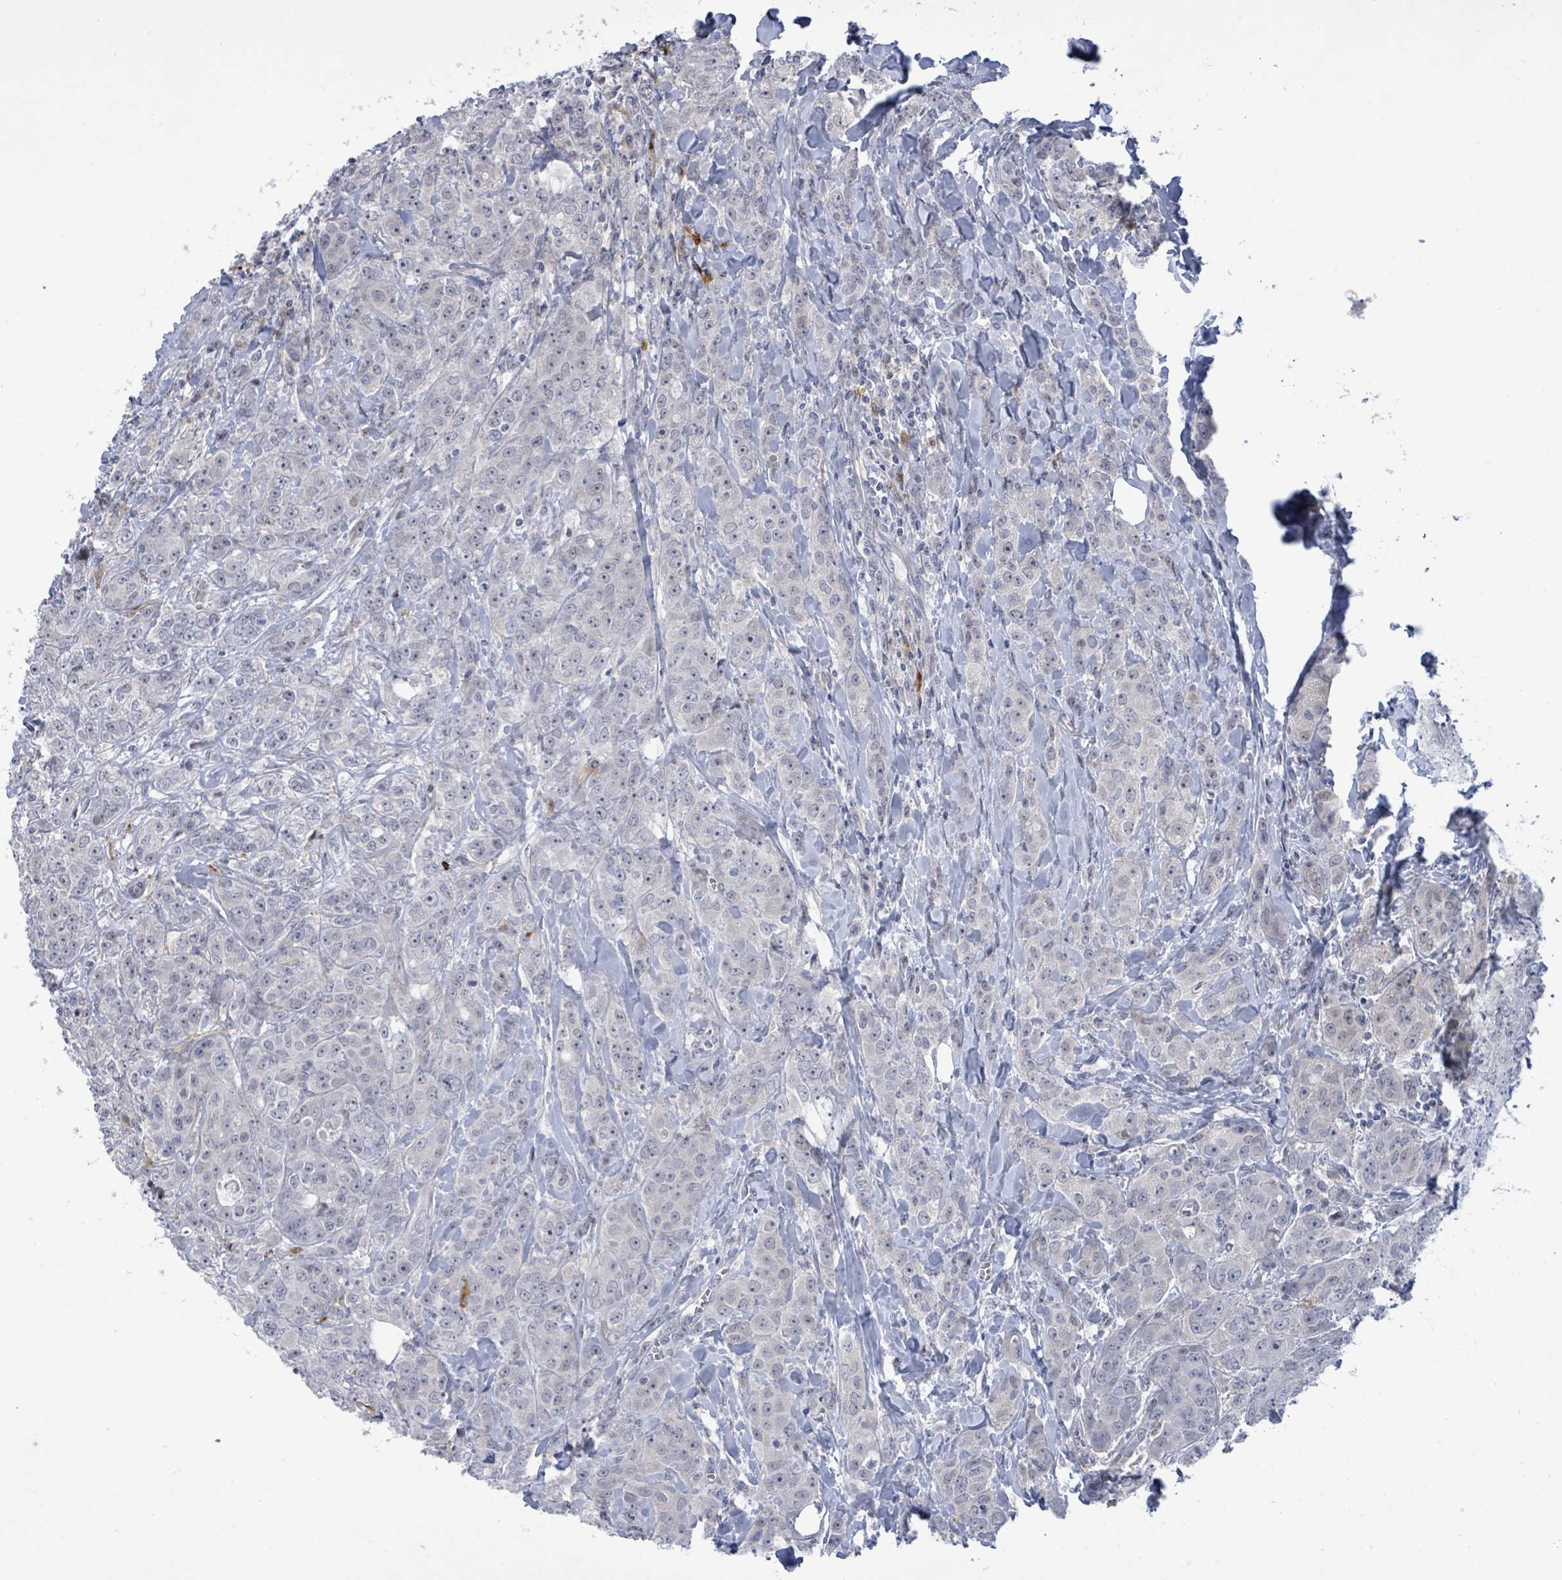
{"staining": {"intensity": "negative", "quantity": "none", "location": "none"}, "tissue": "breast cancer", "cell_type": "Tumor cells", "image_type": "cancer", "snomed": [{"axis": "morphology", "description": "Duct carcinoma"}, {"axis": "topography", "description": "Breast"}], "caption": "Immunohistochemical staining of breast cancer displays no significant positivity in tumor cells.", "gene": "CT45A5", "patient": {"sex": "female", "age": 43}}